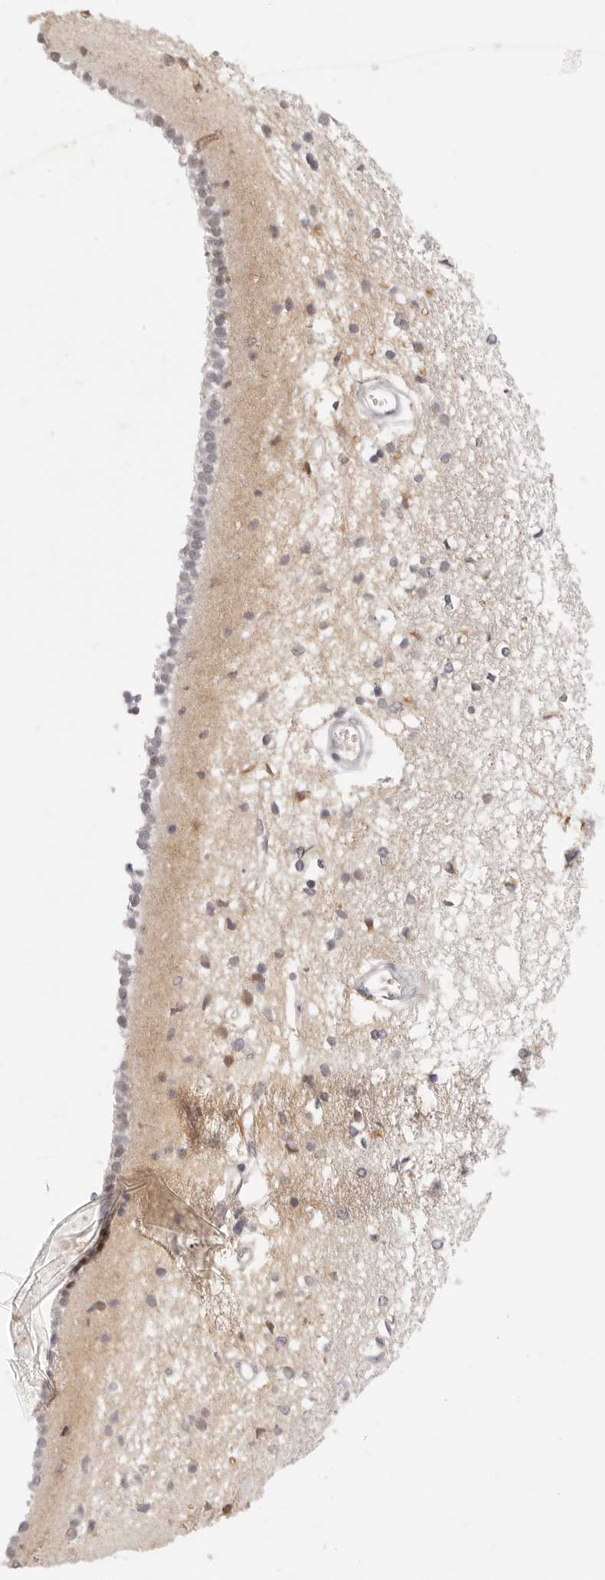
{"staining": {"intensity": "moderate", "quantity": "<25%", "location": "cytoplasmic/membranous"}, "tissue": "caudate", "cell_type": "Glial cells", "image_type": "normal", "snomed": [{"axis": "morphology", "description": "Normal tissue, NOS"}, {"axis": "topography", "description": "Lateral ventricle wall"}], "caption": "Immunohistochemistry (IHC) image of normal caudate: human caudate stained using immunohistochemistry reveals low levels of moderate protein expression localized specifically in the cytoplasmic/membranous of glial cells, appearing as a cytoplasmic/membranous brown color.", "gene": "GGPS1", "patient": {"sex": "male", "age": 45}}